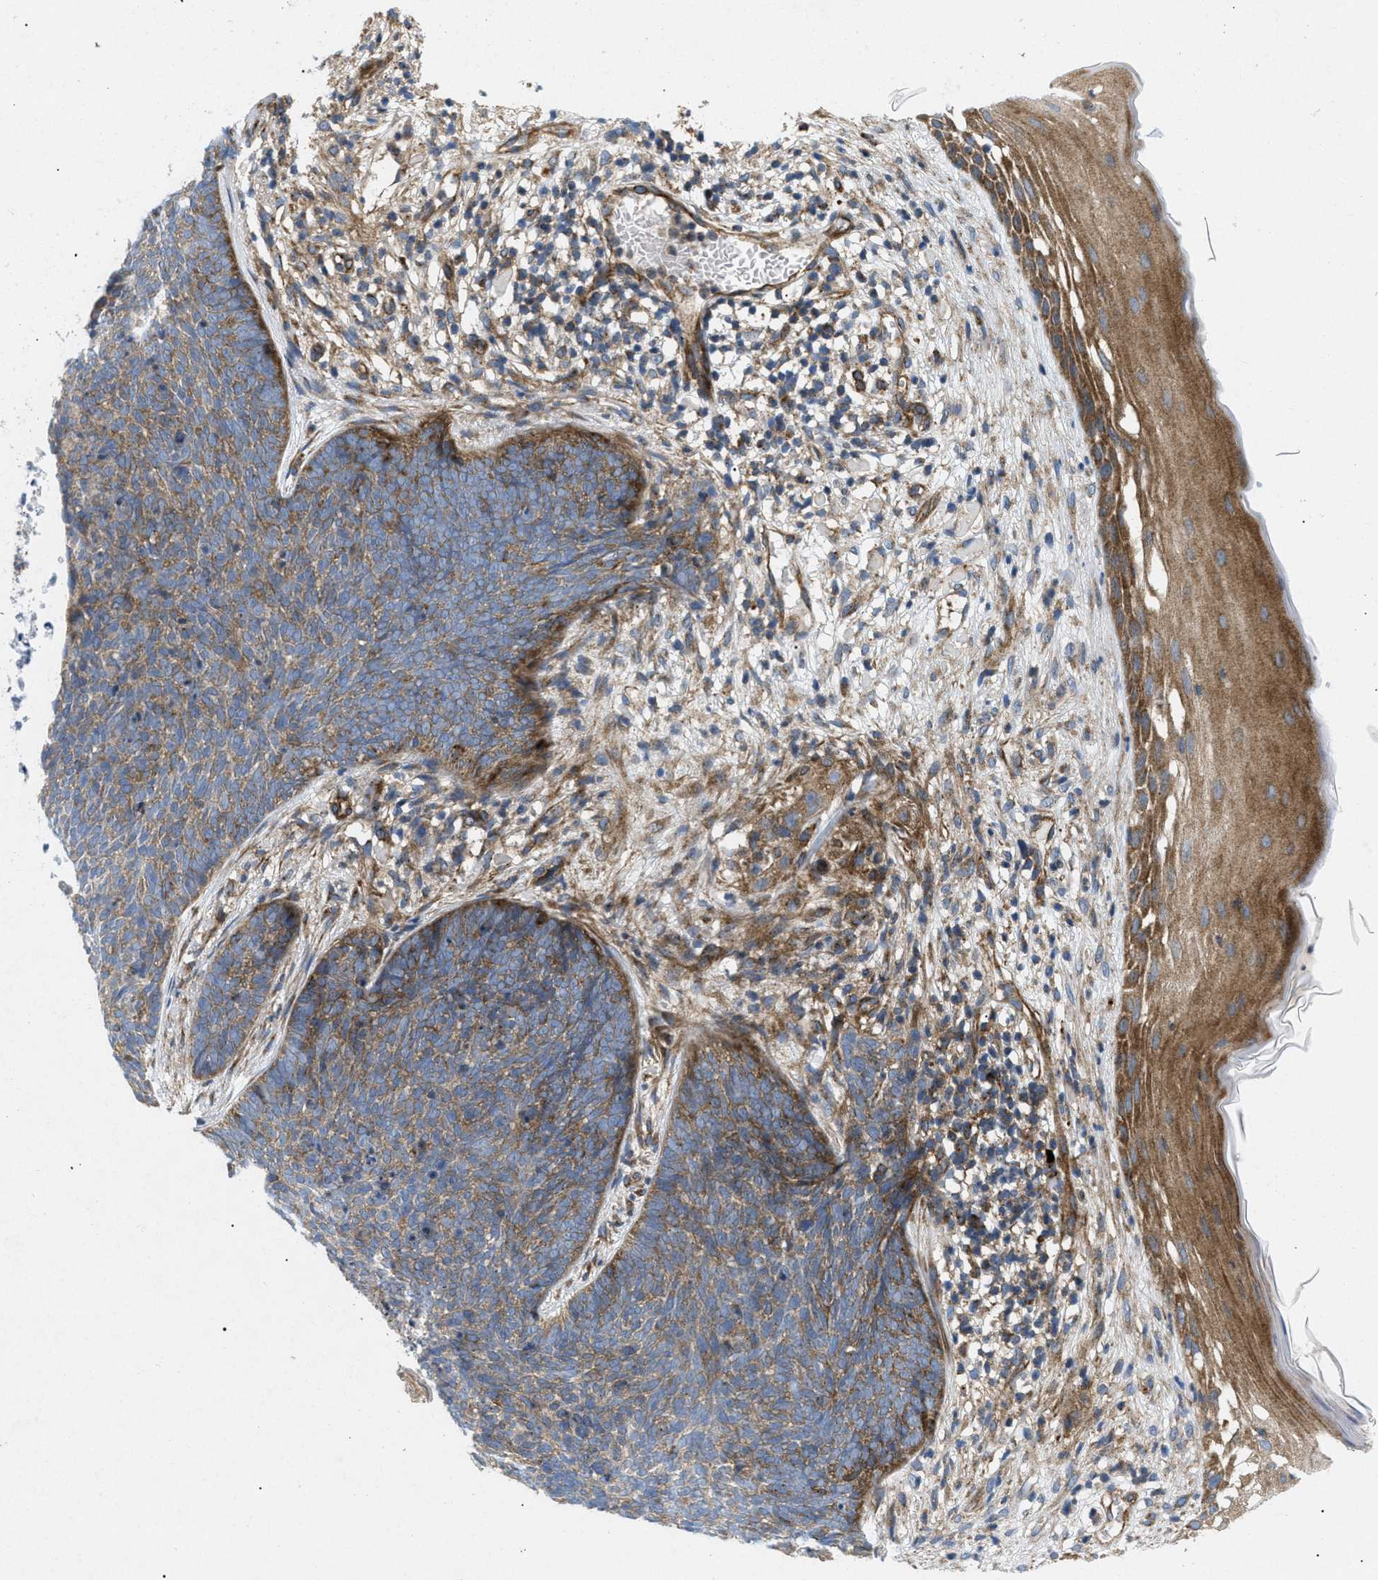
{"staining": {"intensity": "moderate", "quantity": ">75%", "location": "cytoplasmic/membranous"}, "tissue": "skin cancer", "cell_type": "Tumor cells", "image_type": "cancer", "snomed": [{"axis": "morphology", "description": "Basal cell carcinoma"}, {"axis": "topography", "description": "Skin"}], "caption": "IHC of skin basal cell carcinoma exhibits medium levels of moderate cytoplasmic/membranous expression in approximately >75% of tumor cells.", "gene": "DCTN4", "patient": {"sex": "female", "age": 70}}